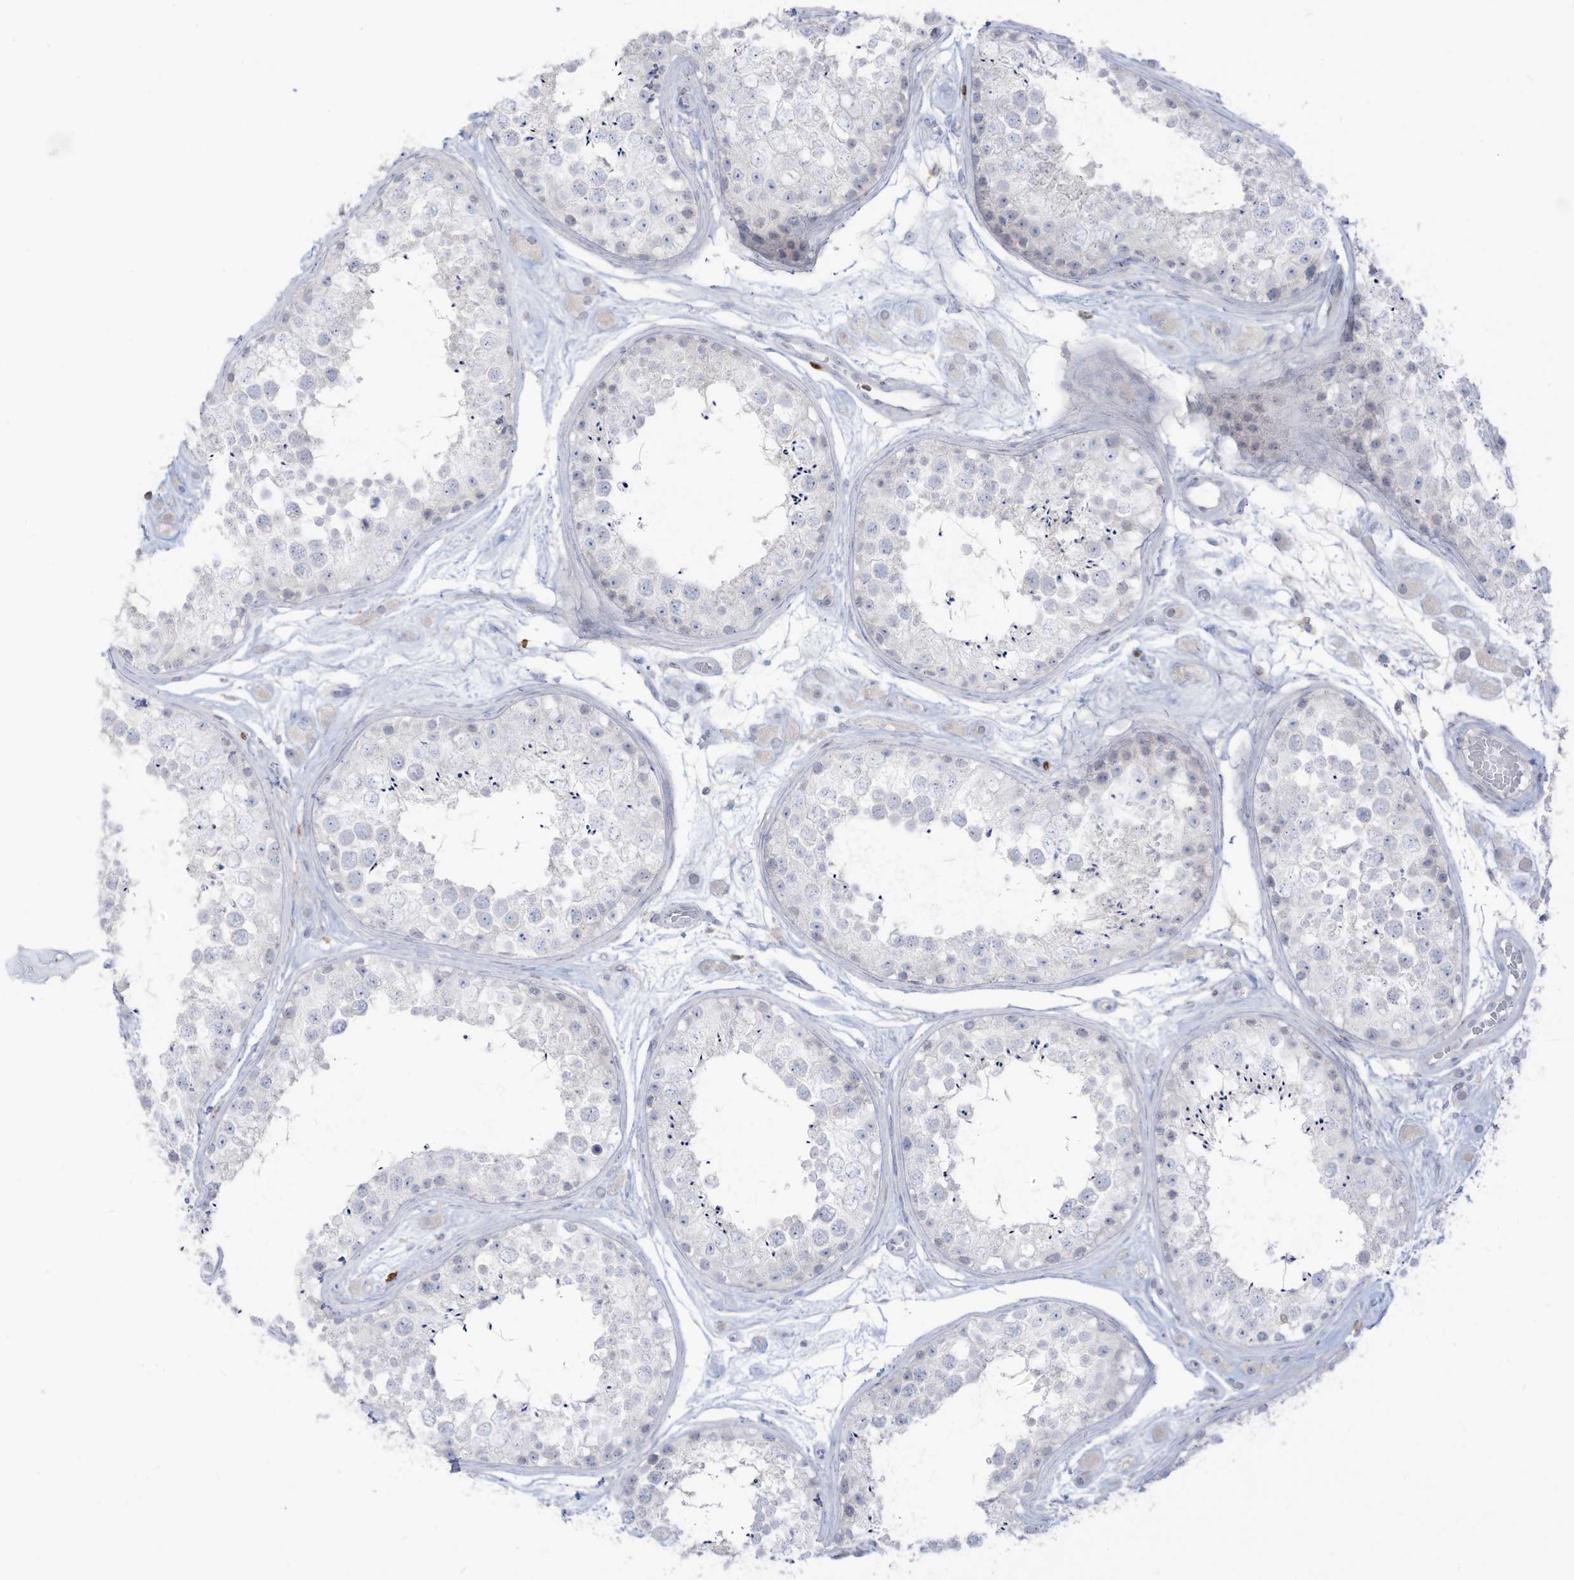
{"staining": {"intensity": "negative", "quantity": "none", "location": "none"}, "tissue": "testis", "cell_type": "Cells in seminiferous ducts", "image_type": "normal", "snomed": [{"axis": "morphology", "description": "Normal tissue, NOS"}, {"axis": "topography", "description": "Testis"}], "caption": "A micrograph of testis stained for a protein reveals no brown staining in cells in seminiferous ducts.", "gene": "NOTO", "patient": {"sex": "male", "age": 25}}